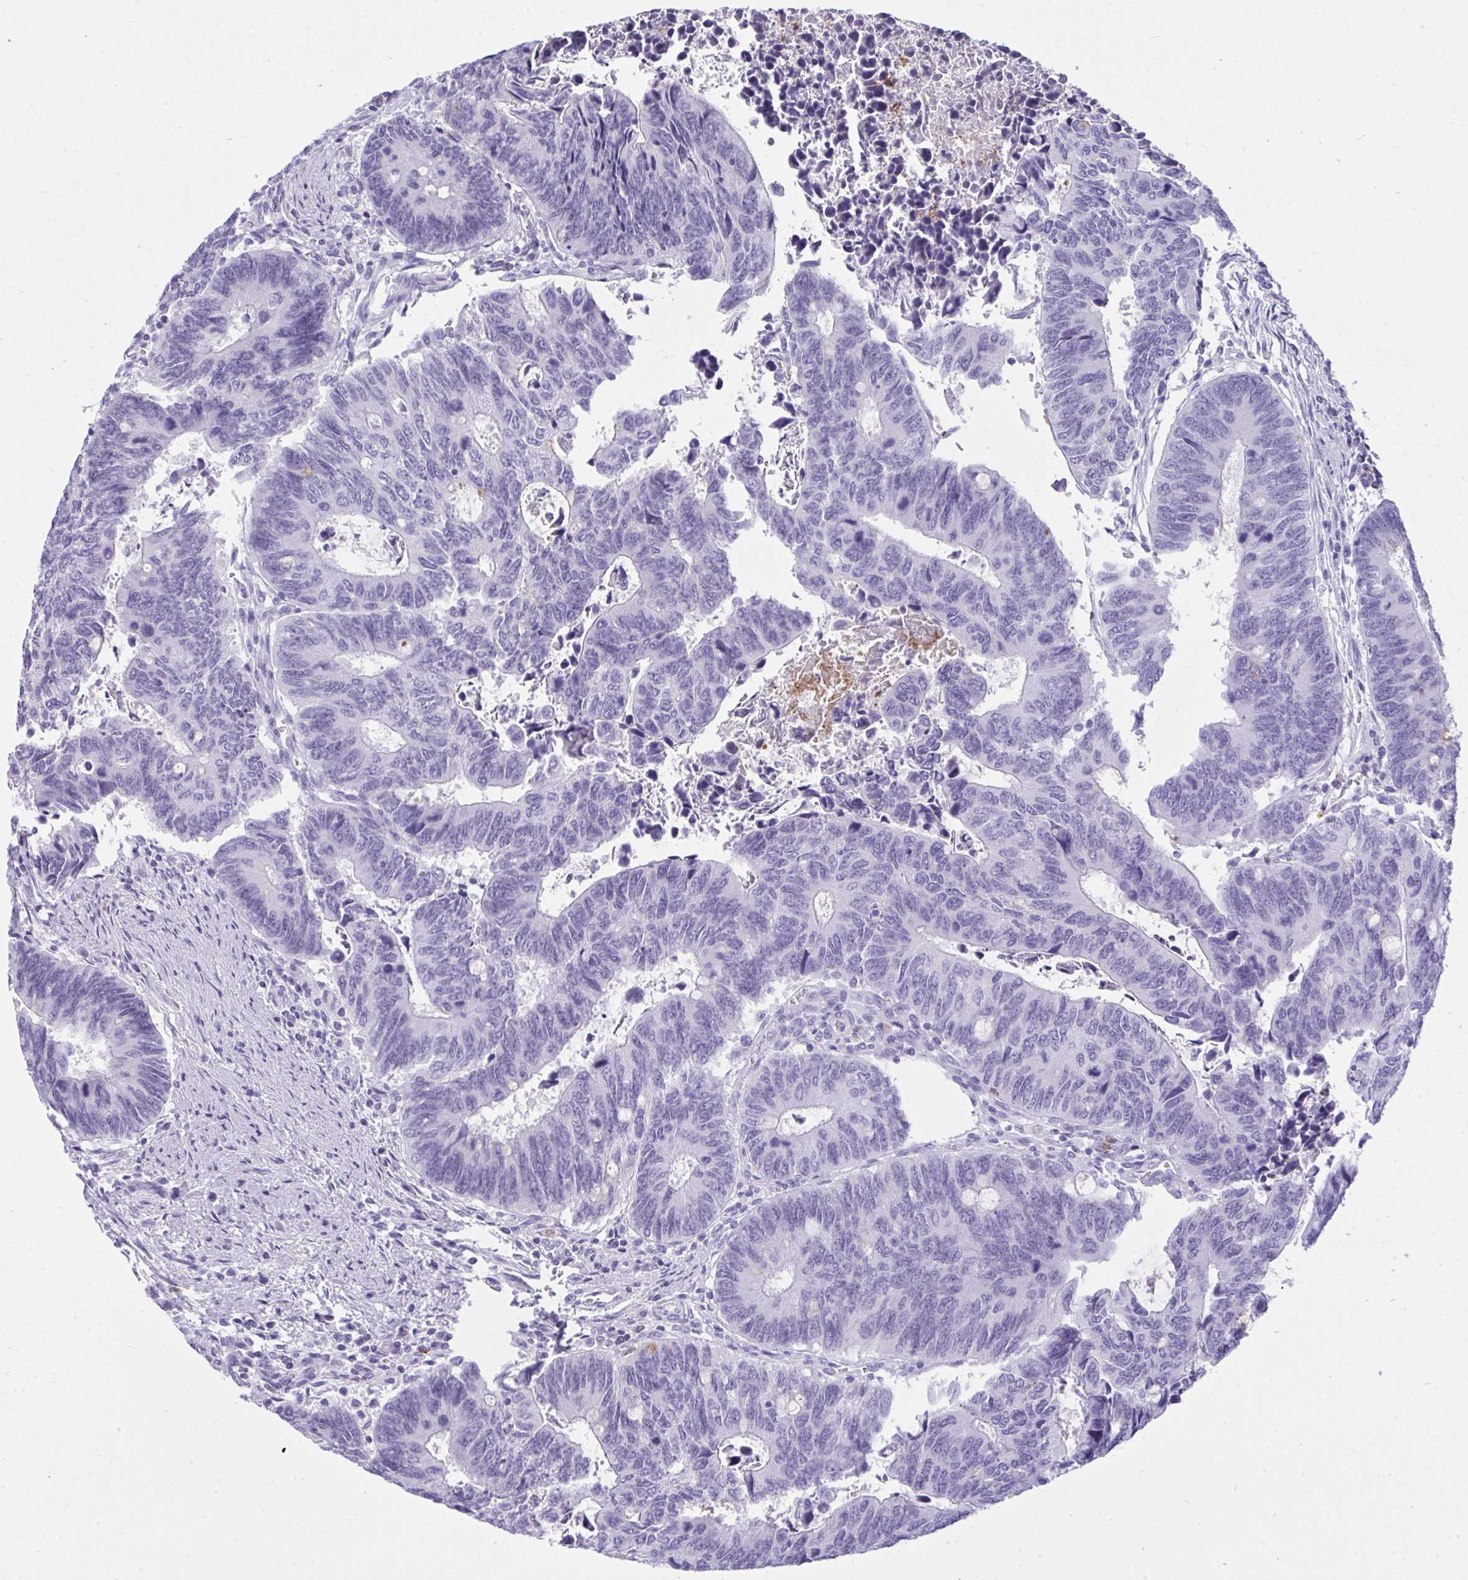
{"staining": {"intensity": "negative", "quantity": "none", "location": "none"}, "tissue": "colorectal cancer", "cell_type": "Tumor cells", "image_type": "cancer", "snomed": [{"axis": "morphology", "description": "Adenocarcinoma, NOS"}, {"axis": "topography", "description": "Colon"}], "caption": "The histopathology image shows no staining of tumor cells in colorectal cancer (adenocarcinoma). Brightfield microscopy of IHC stained with DAB (3,3'-diaminobenzidine) (brown) and hematoxylin (blue), captured at high magnification.", "gene": "ARHGAP42", "patient": {"sex": "male", "age": 87}}